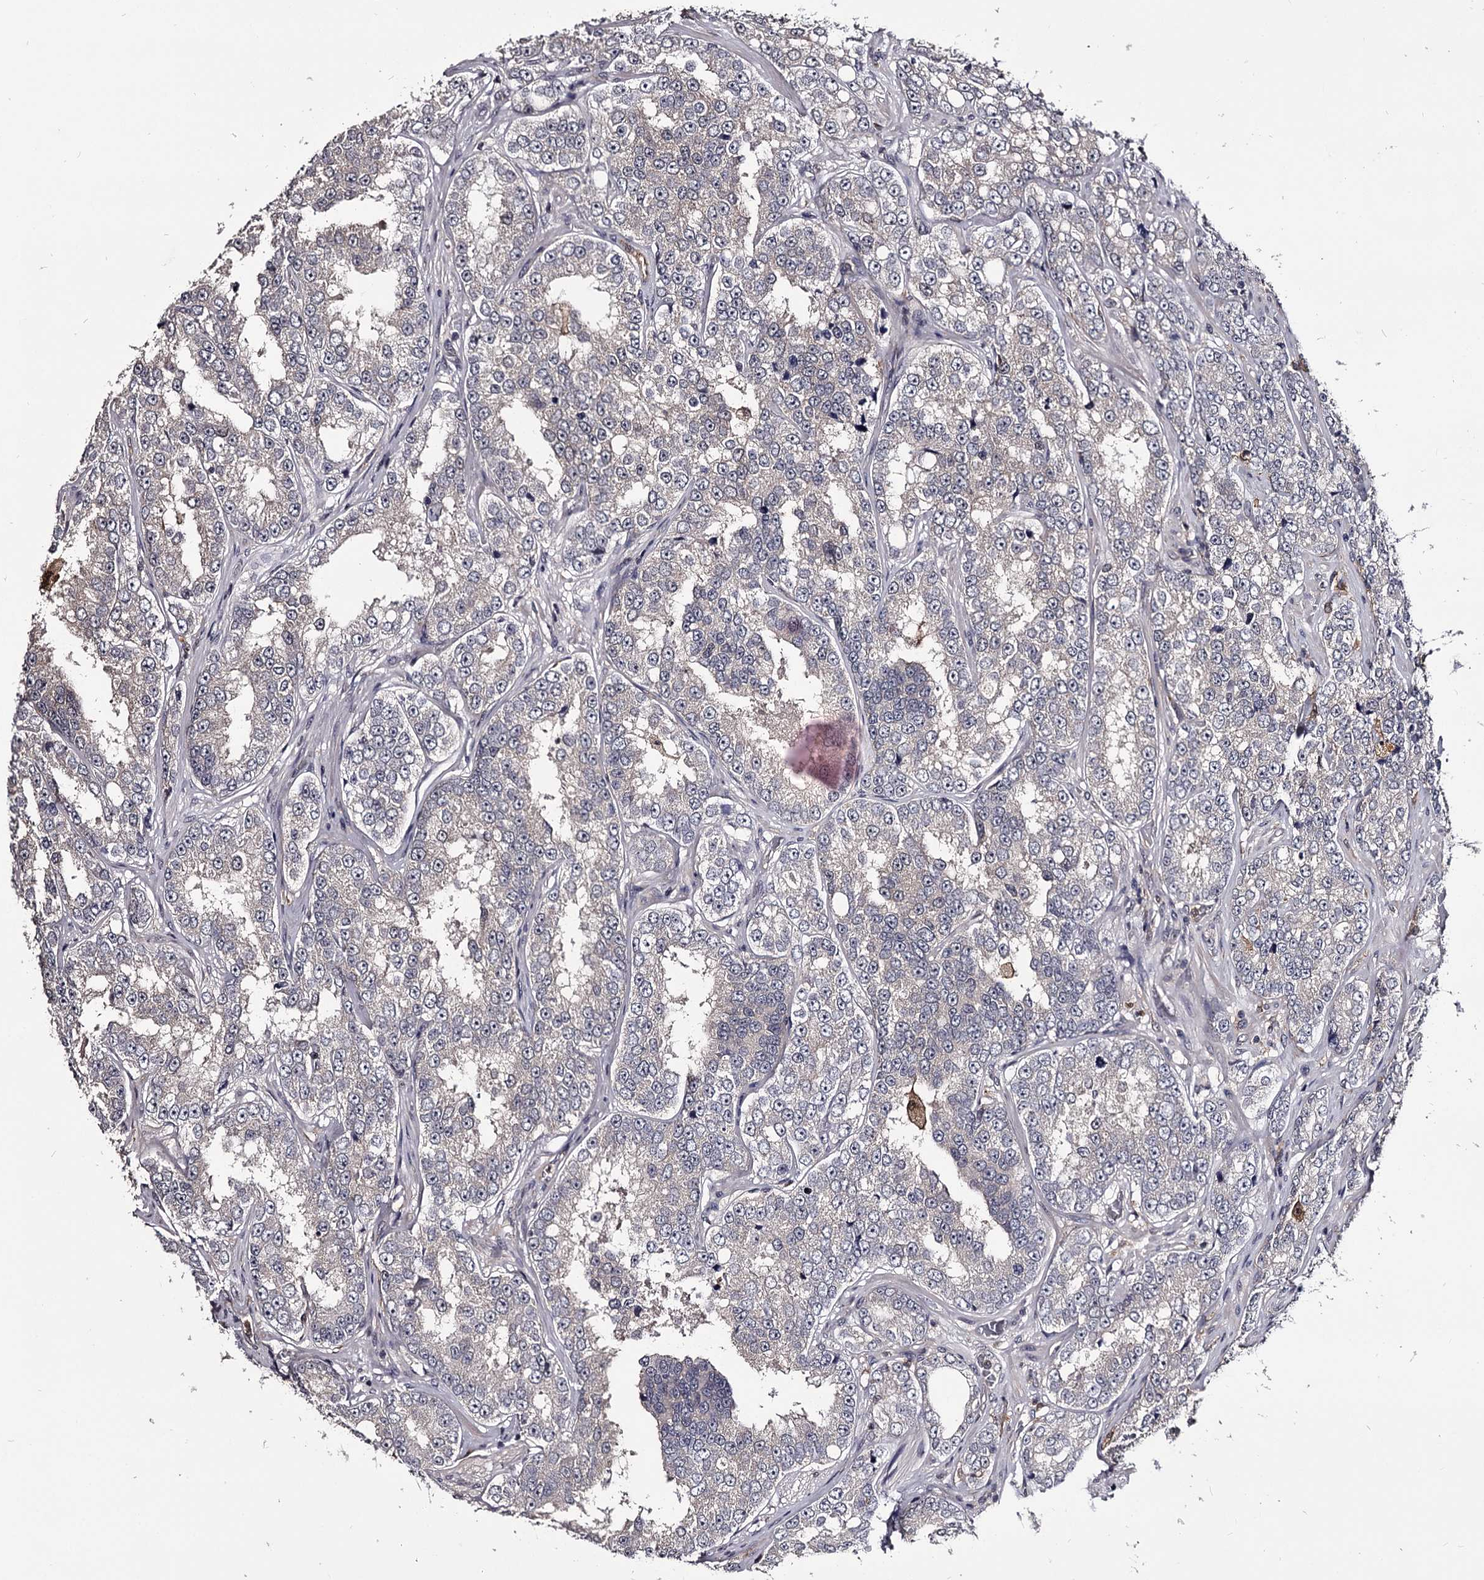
{"staining": {"intensity": "negative", "quantity": "none", "location": "none"}, "tissue": "prostate cancer", "cell_type": "Tumor cells", "image_type": "cancer", "snomed": [{"axis": "morphology", "description": "Normal tissue, NOS"}, {"axis": "morphology", "description": "Adenocarcinoma, High grade"}, {"axis": "topography", "description": "Prostate"}], "caption": "High power microscopy image of an immunohistochemistry histopathology image of prostate high-grade adenocarcinoma, revealing no significant expression in tumor cells. Brightfield microscopy of IHC stained with DAB (3,3'-diaminobenzidine) (brown) and hematoxylin (blue), captured at high magnification.", "gene": "GSTO1", "patient": {"sex": "male", "age": 83}}